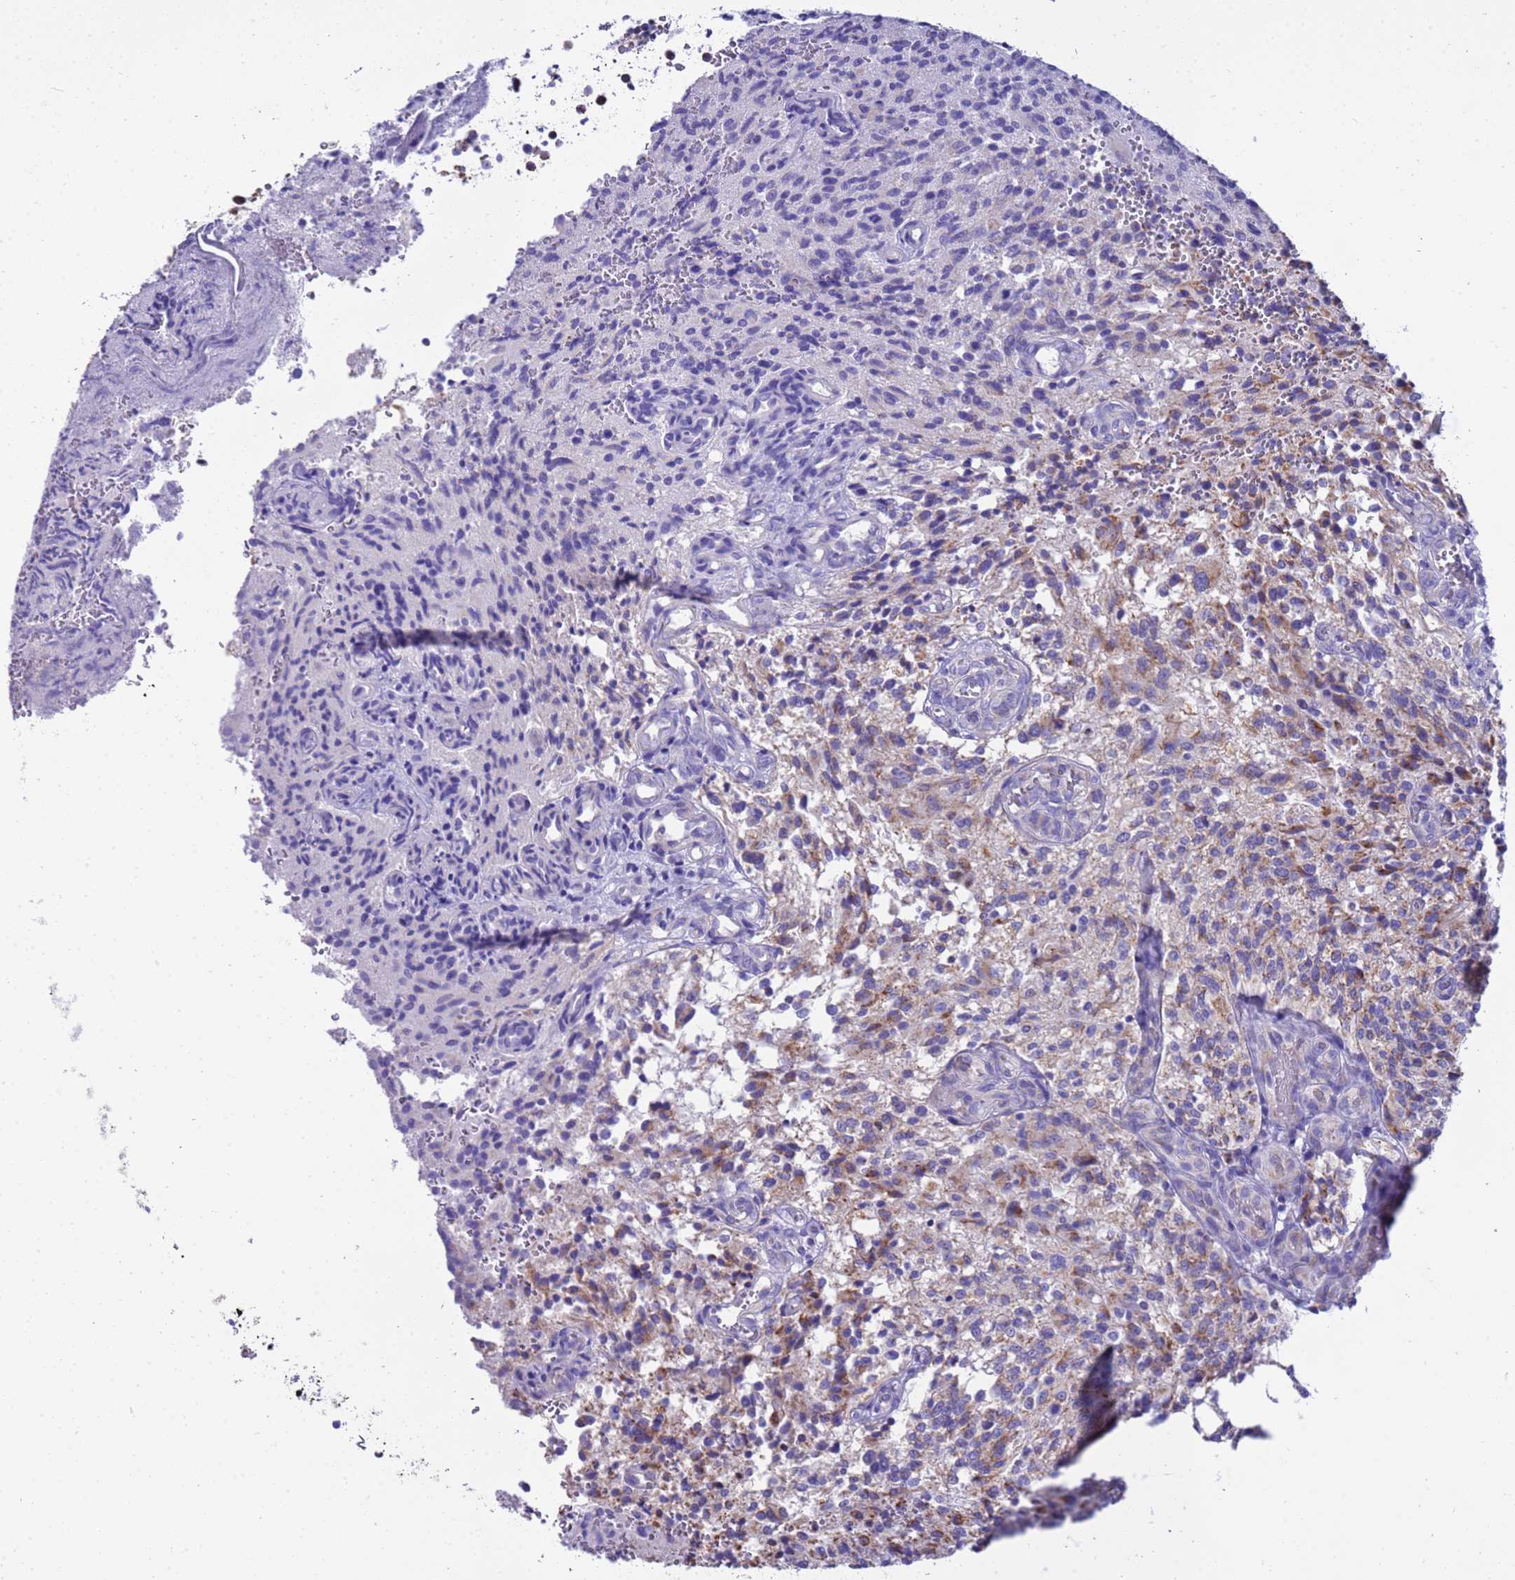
{"staining": {"intensity": "moderate", "quantity": "25%-75%", "location": "cytoplasmic/membranous"}, "tissue": "glioma", "cell_type": "Tumor cells", "image_type": "cancer", "snomed": [{"axis": "morphology", "description": "Normal tissue, NOS"}, {"axis": "morphology", "description": "Glioma, malignant, High grade"}, {"axis": "topography", "description": "Cerebral cortex"}], "caption": "Glioma stained for a protein (brown) reveals moderate cytoplasmic/membranous positive positivity in about 25%-75% of tumor cells.", "gene": "RNF165", "patient": {"sex": "male", "age": 56}}